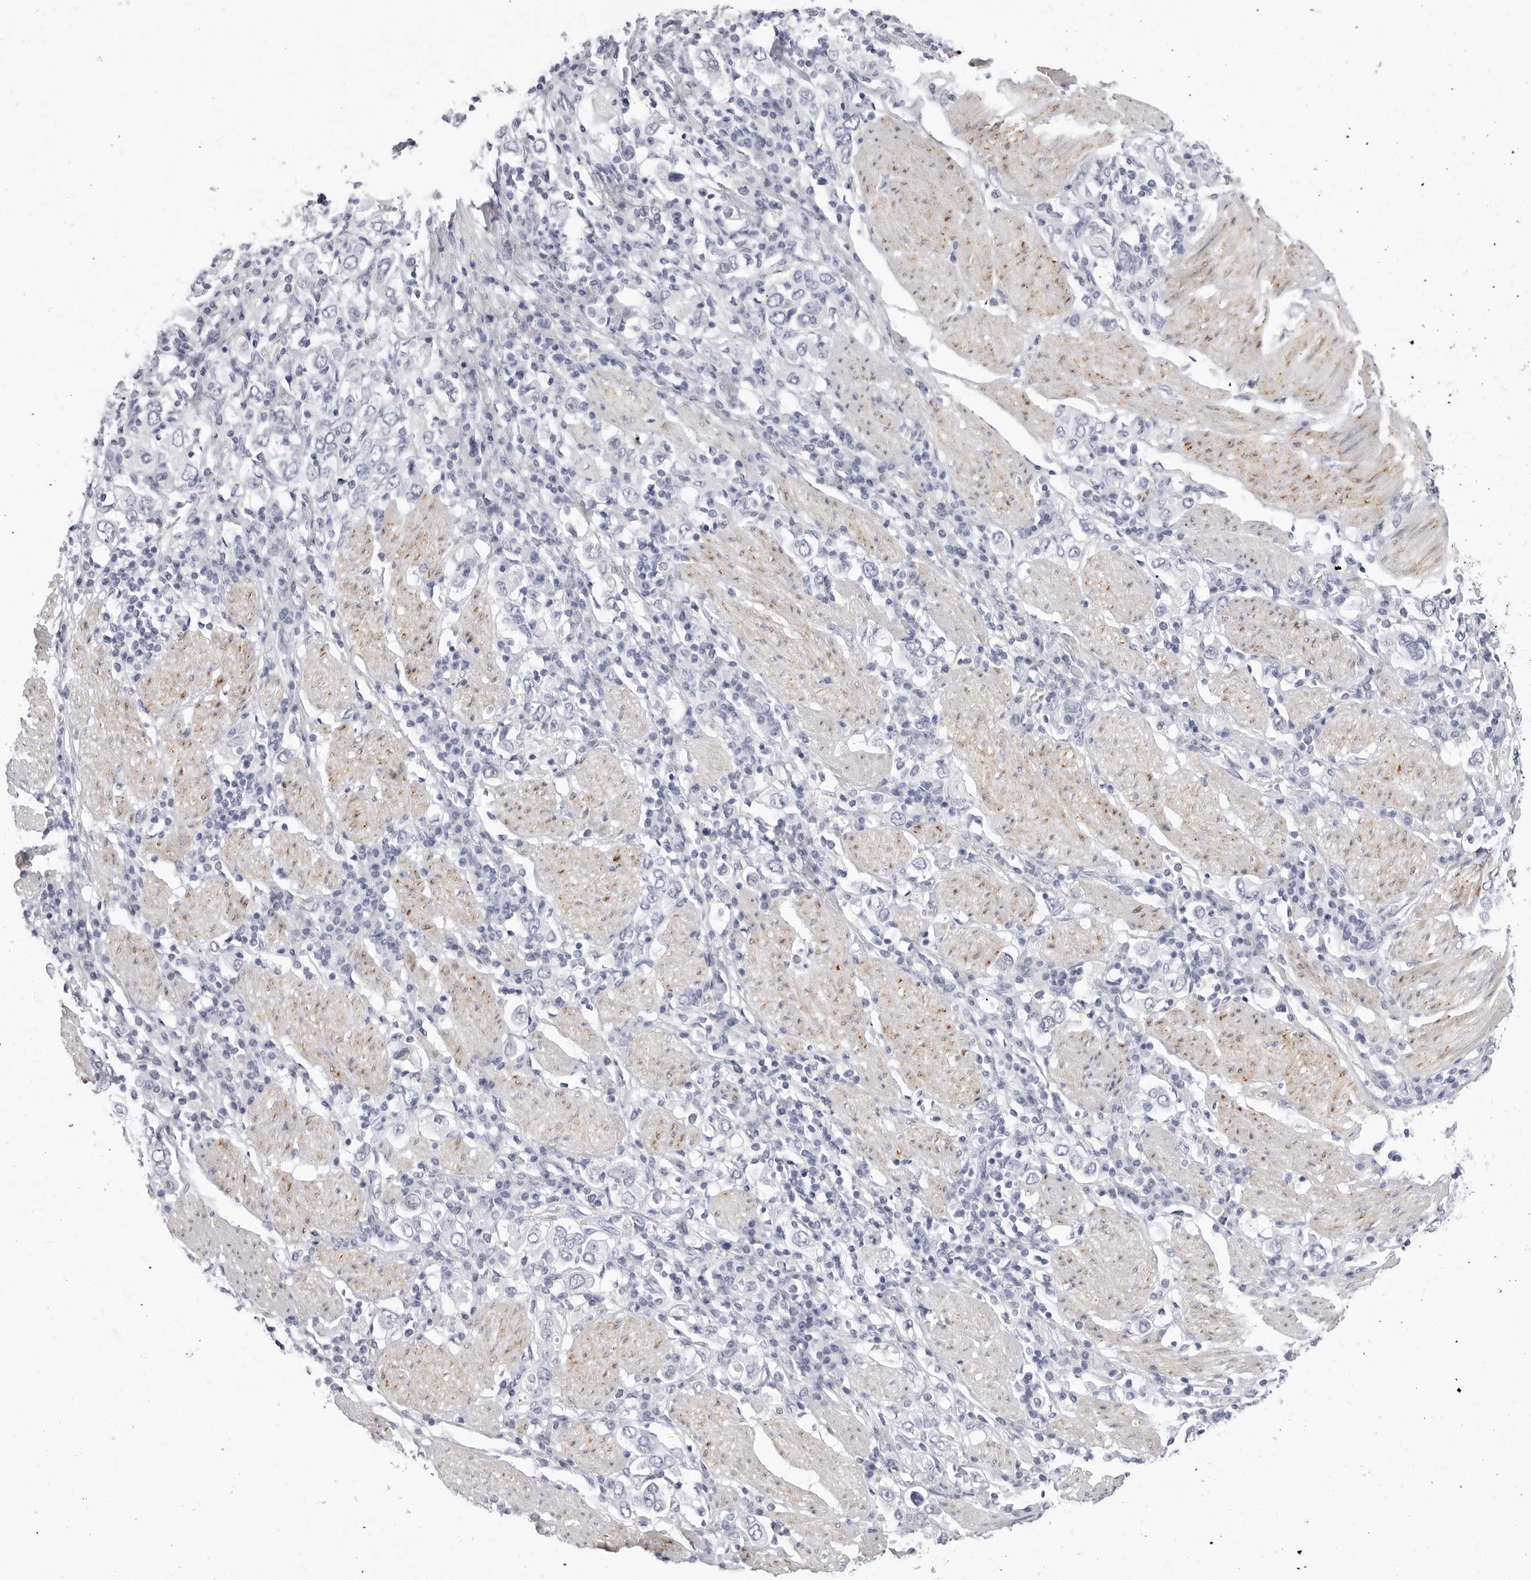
{"staining": {"intensity": "negative", "quantity": "none", "location": "none"}, "tissue": "stomach cancer", "cell_type": "Tumor cells", "image_type": "cancer", "snomed": [{"axis": "morphology", "description": "Adenocarcinoma, NOS"}, {"axis": "topography", "description": "Stomach, upper"}], "caption": "The micrograph shows no significant expression in tumor cells of adenocarcinoma (stomach). Nuclei are stained in blue.", "gene": "ERICH3", "patient": {"sex": "male", "age": 62}}